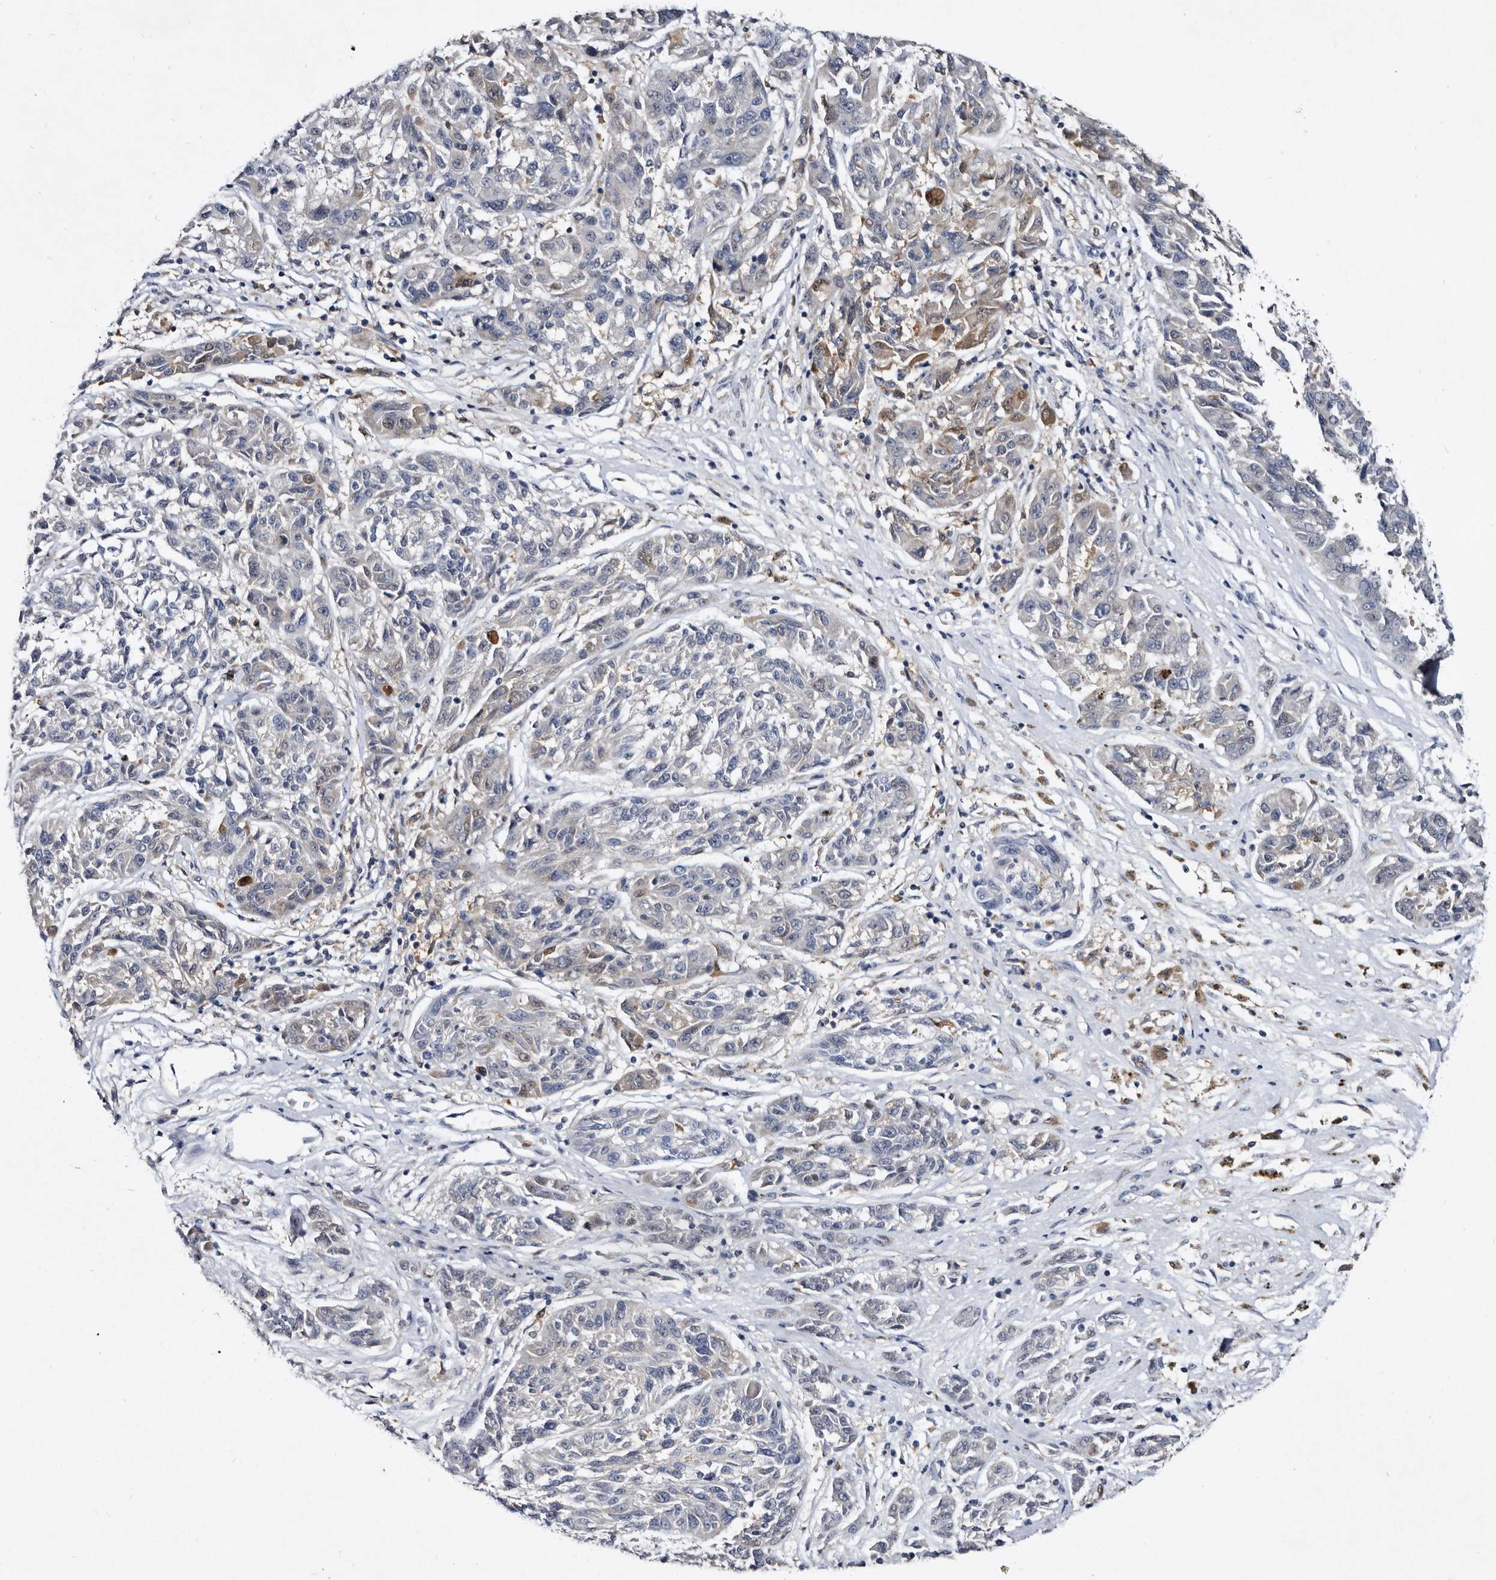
{"staining": {"intensity": "negative", "quantity": "none", "location": "none"}, "tissue": "melanoma", "cell_type": "Tumor cells", "image_type": "cancer", "snomed": [{"axis": "morphology", "description": "Malignant melanoma, NOS"}, {"axis": "topography", "description": "Skin"}], "caption": "Tumor cells are negative for protein expression in human malignant melanoma.", "gene": "SERPINB8", "patient": {"sex": "male", "age": 53}}